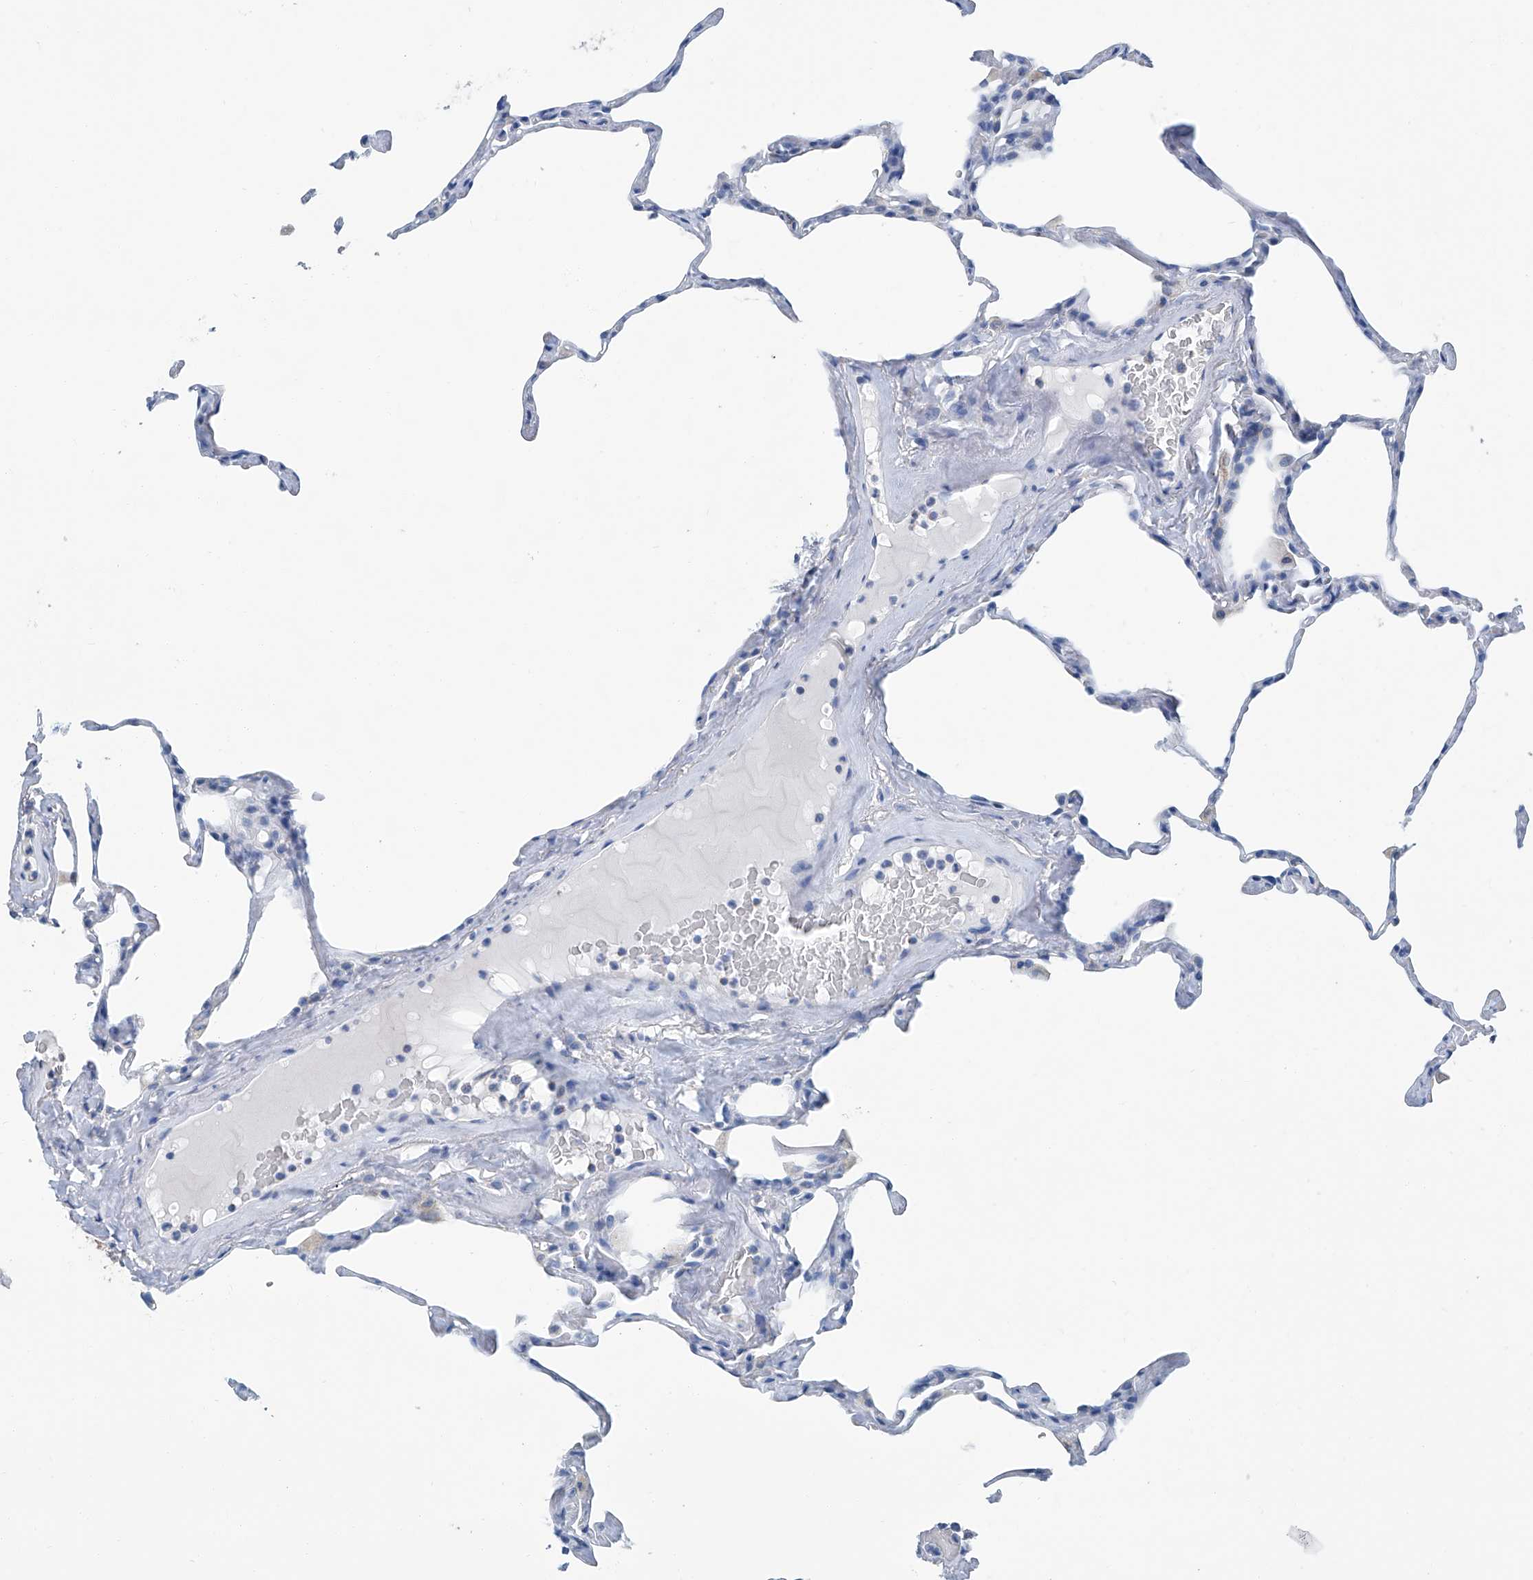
{"staining": {"intensity": "negative", "quantity": "none", "location": "none"}, "tissue": "lung", "cell_type": "Alveolar cells", "image_type": "normal", "snomed": [{"axis": "morphology", "description": "Normal tissue, NOS"}, {"axis": "topography", "description": "Lung"}], "caption": "DAB (3,3'-diaminobenzidine) immunohistochemical staining of unremarkable human lung shows no significant staining in alveolar cells.", "gene": "MT", "patient": {"sex": "male", "age": 65}}